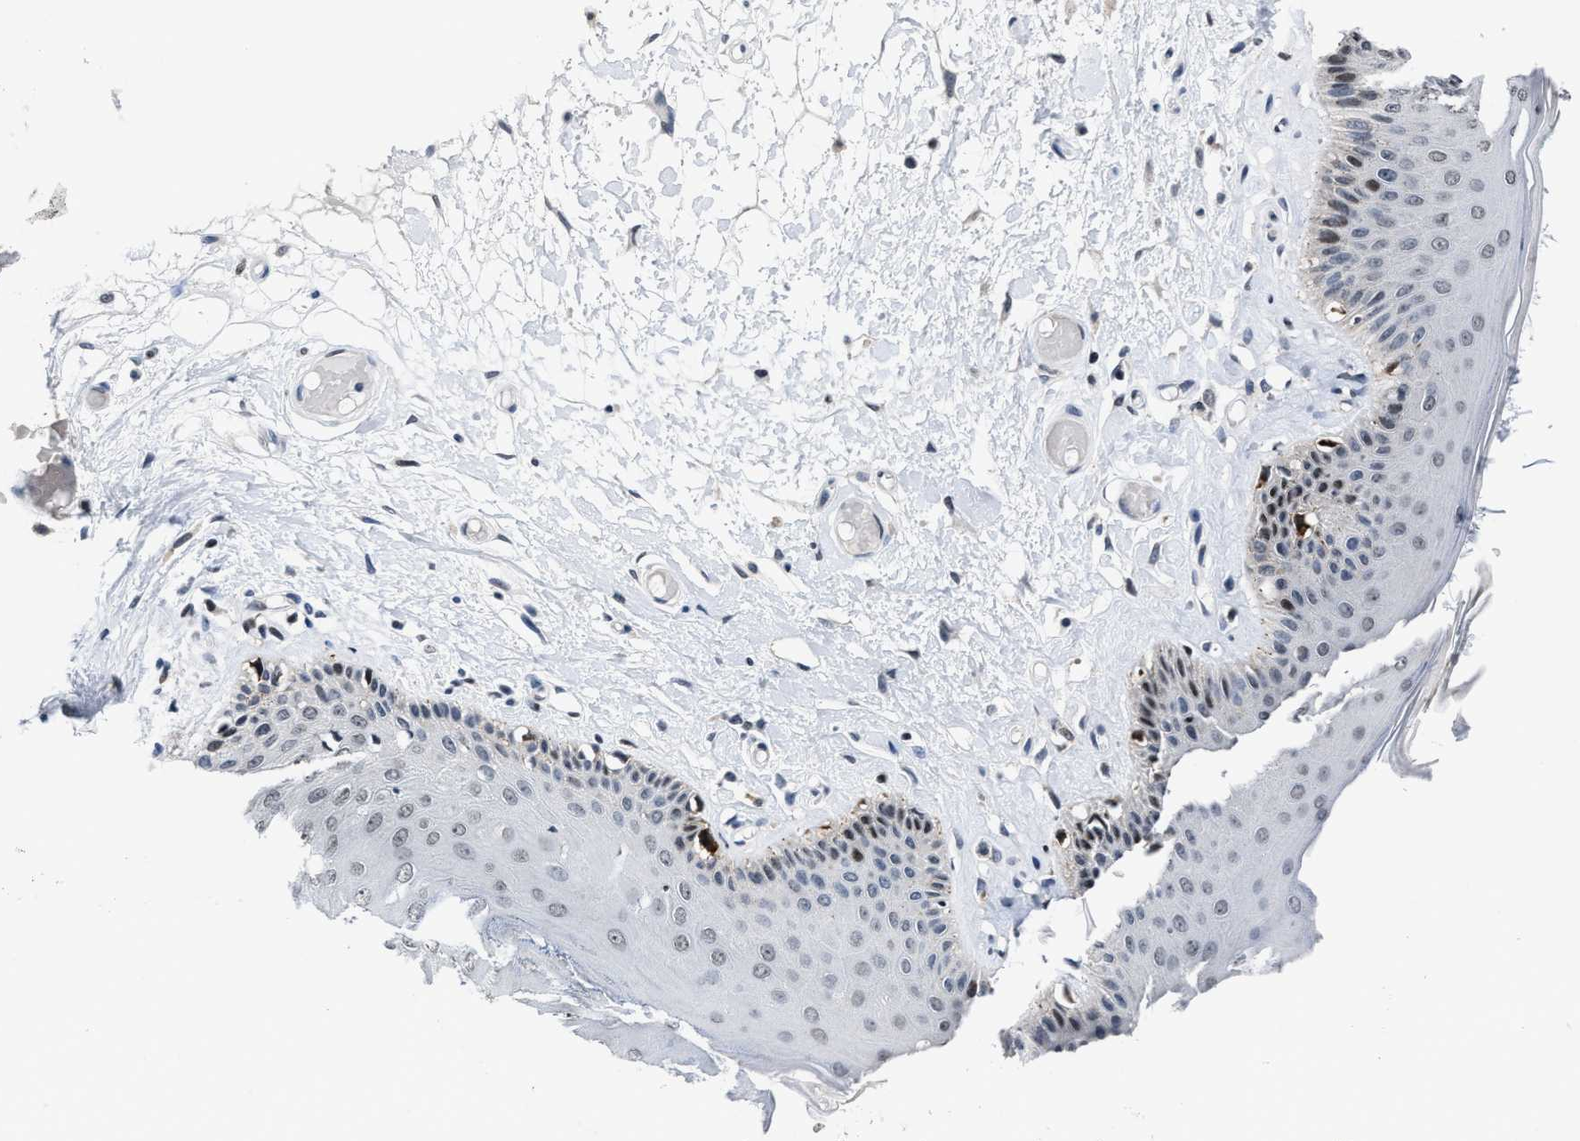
{"staining": {"intensity": "weak", "quantity": "<25%", "location": "nuclear"}, "tissue": "skin", "cell_type": "Epidermal cells", "image_type": "normal", "snomed": [{"axis": "morphology", "description": "Normal tissue, NOS"}, {"axis": "topography", "description": "Vulva"}], "caption": "The immunohistochemistry histopathology image has no significant expression in epidermal cells of skin.", "gene": "MARCKSL1", "patient": {"sex": "female", "age": 73}}